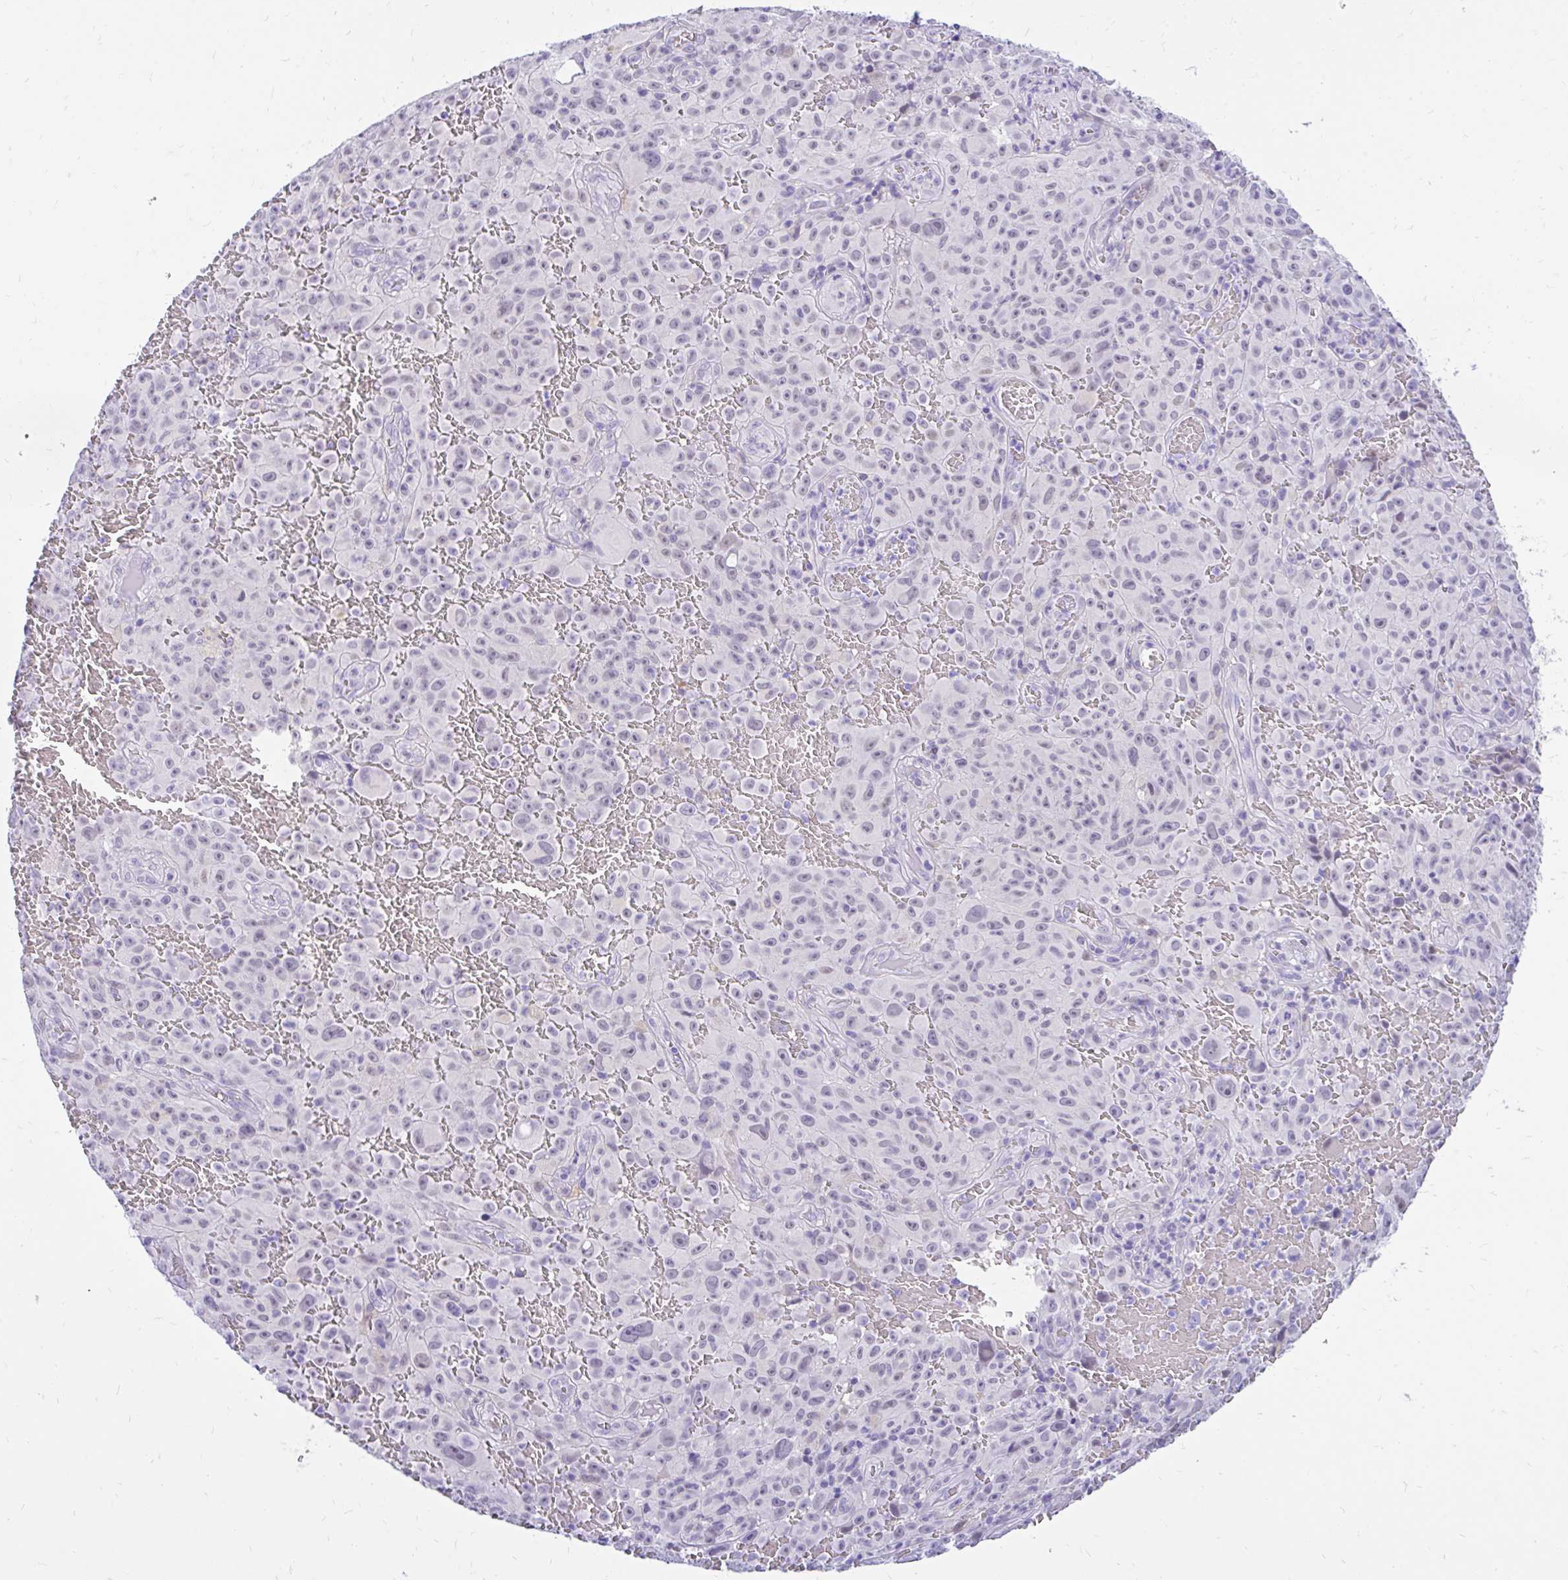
{"staining": {"intensity": "weak", "quantity": "<25%", "location": "nuclear"}, "tissue": "melanoma", "cell_type": "Tumor cells", "image_type": "cancer", "snomed": [{"axis": "morphology", "description": "Malignant melanoma, NOS"}, {"axis": "topography", "description": "Skin"}], "caption": "This is an immunohistochemistry micrograph of human melanoma. There is no positivity in tumor cells.", "gene": "GLB1L2", "patient": {"sex": "female", "age": 82}}